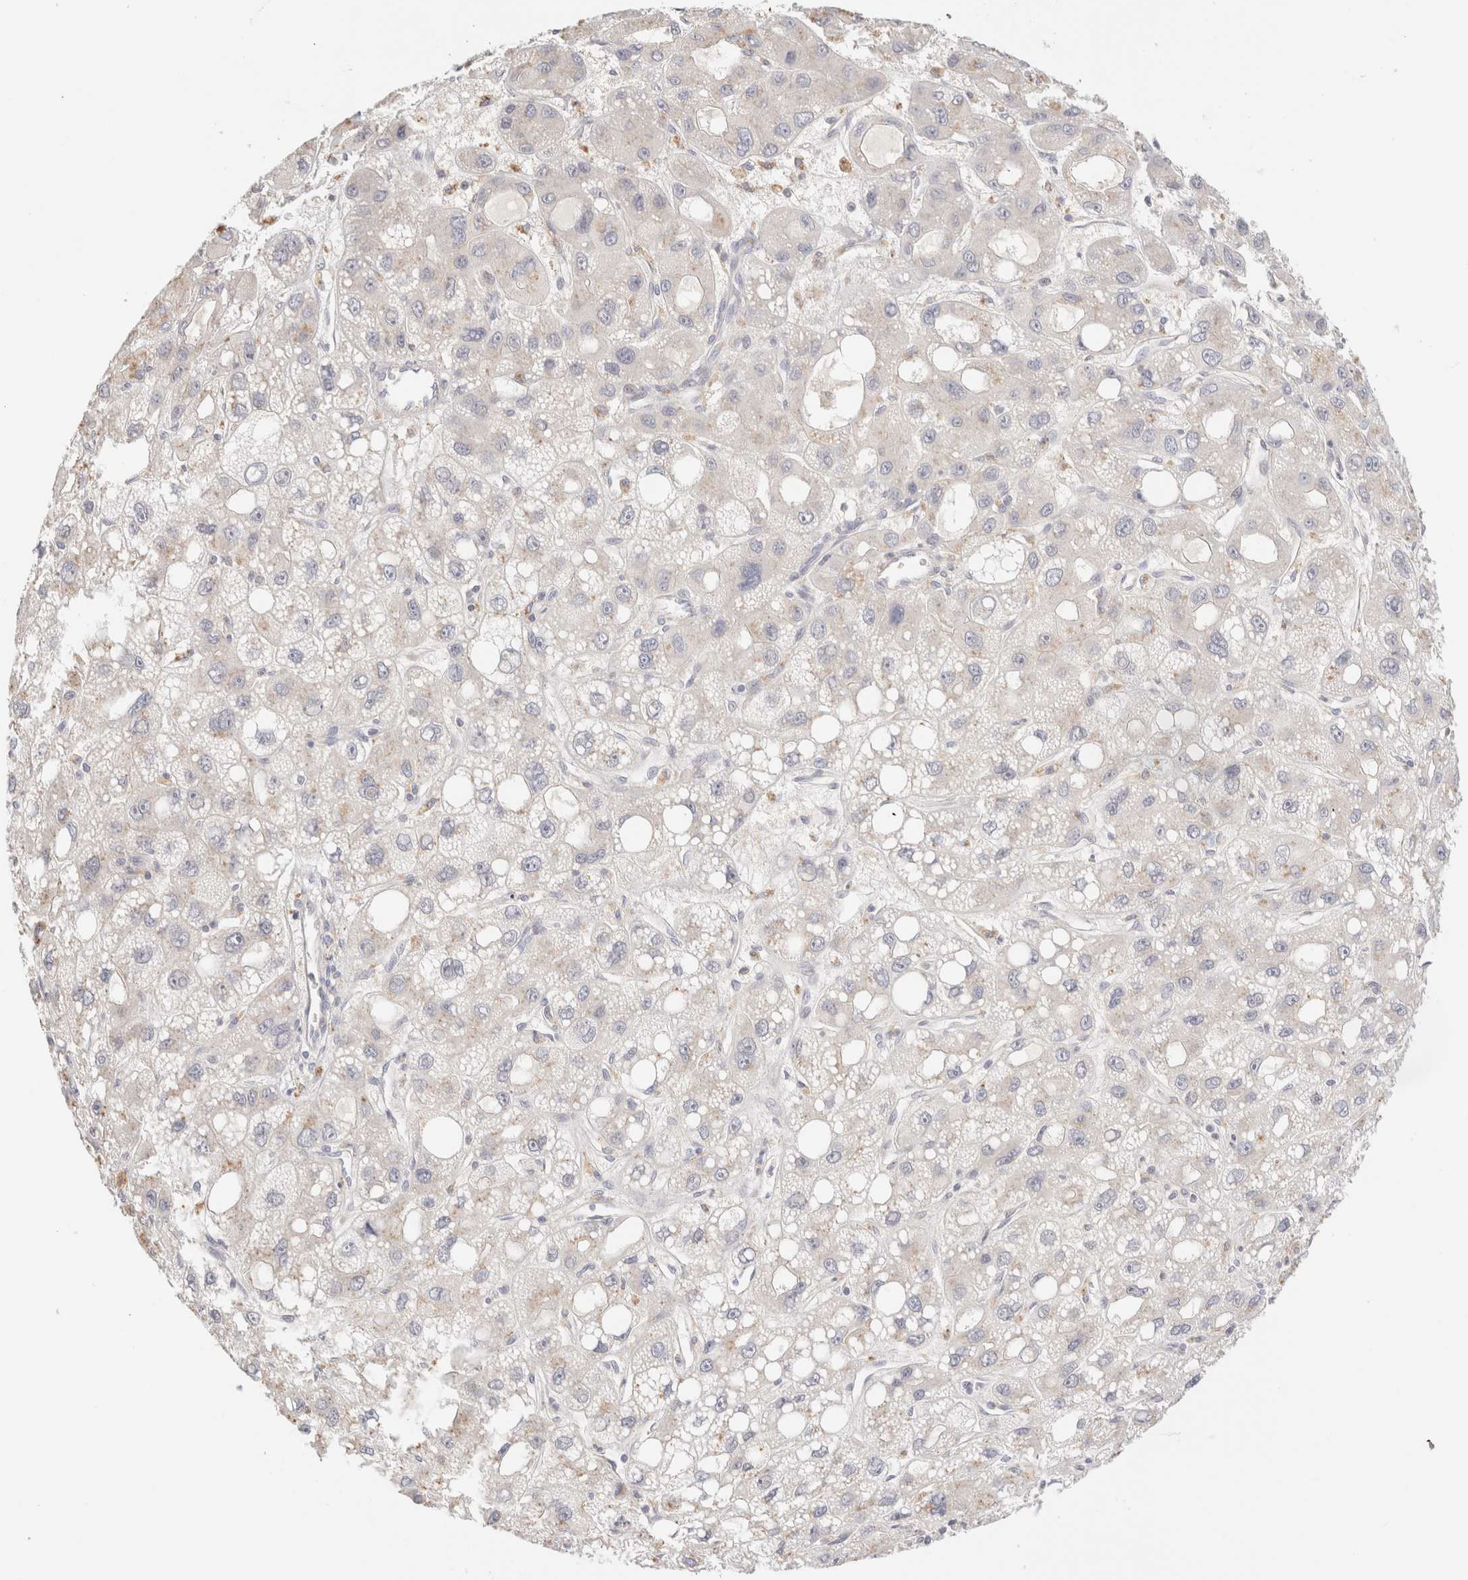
{"staining": {"intensity": "negative", "quantity": "none", "location": "none"}, "tissue": "liver cancer", "cell_type": "Tumor cells", "image_type": "cancer", "snomed": [{"axis": "morphology", "description": "Carcinoma, Hepatocellular, NOS"}, {"axis": "topography", "description": "Liver"}], "caption": "High magnification brightfield microscopy of hepatocellular carcinoma (liver) stained with DAB (3,3'-diaminobenzidine) (brown) and counterstained with hematoxylin (blue): tumor cells show no significant expression.", "gene": "SCGB2A2", "patient": {"sex": "male", "age": 55}}